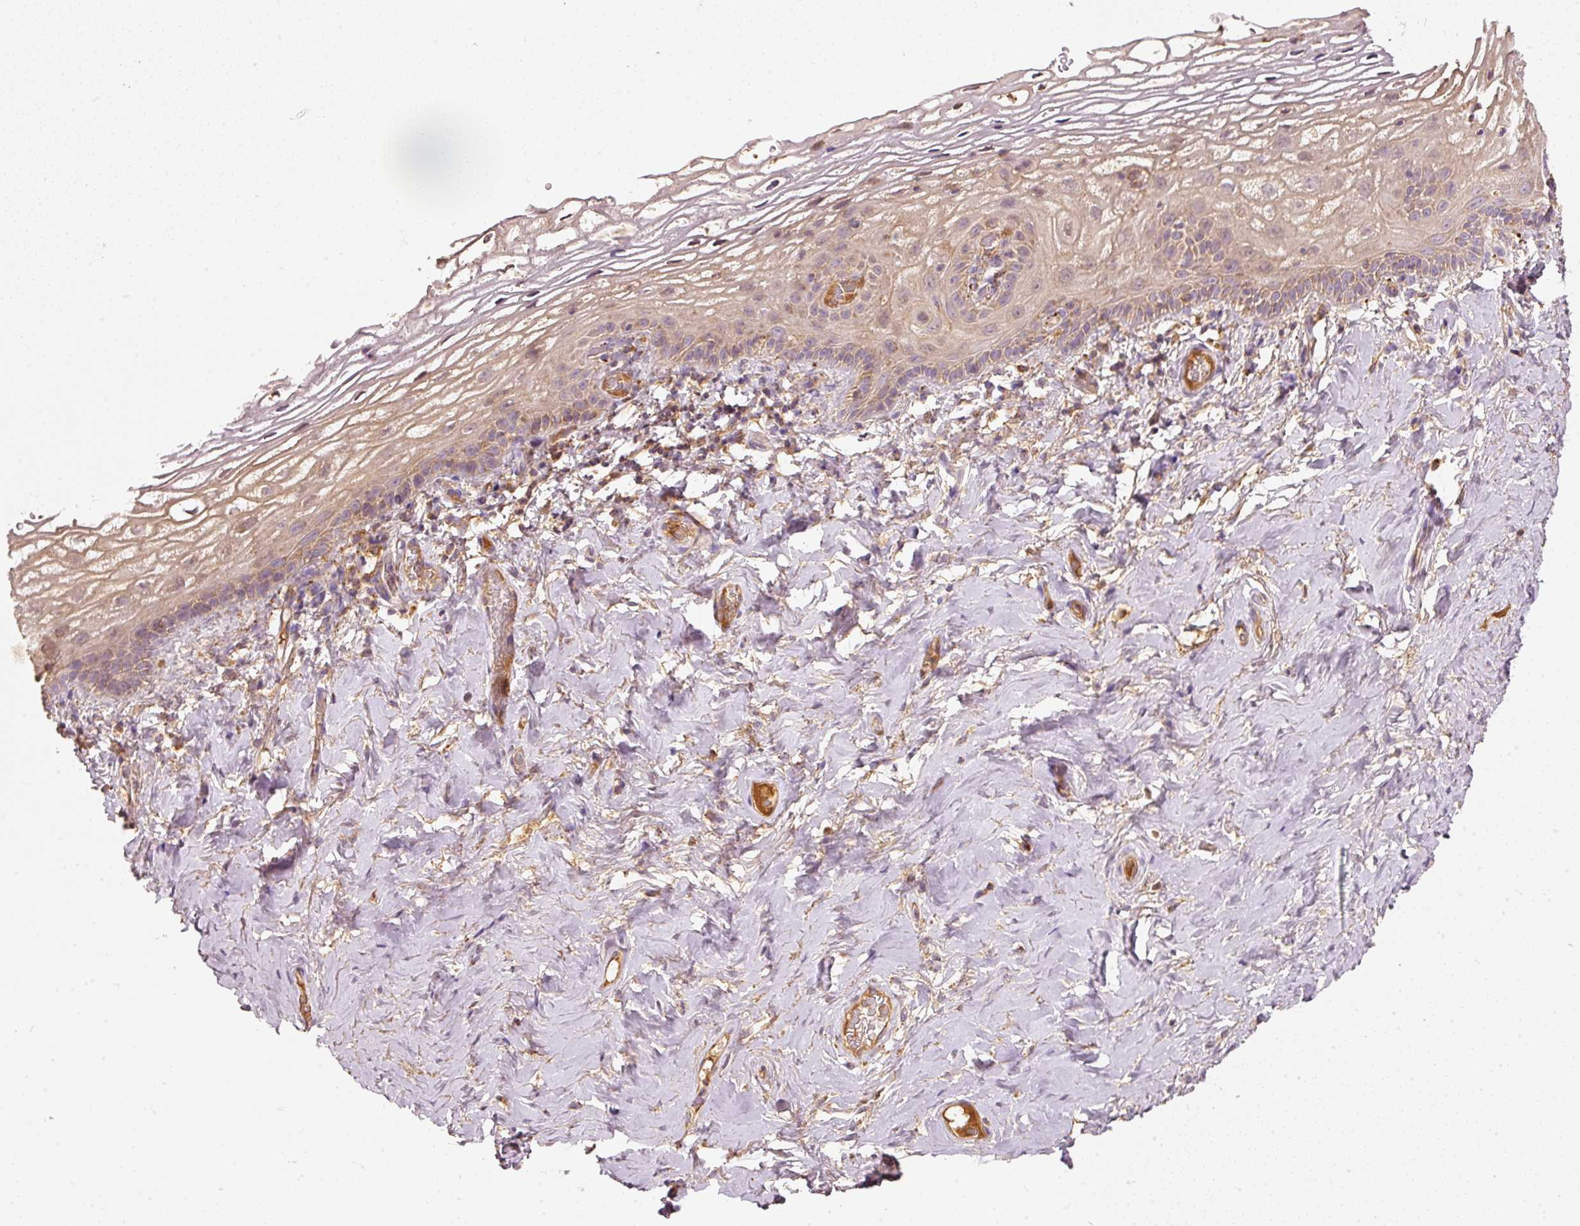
{"staining": {"intensity": "strong", "quantity": "25%-75%", "location": "cytoplasmic/membranous"}, "tissue": "vagina", "cell_type": "Squamous epithelial cells", "image_type": "normal", "snomed": [{"axis": "morphology", "description": "Normal tissue, NOS"}, {"axis": "morphology", "description": "Adenocarcinoma, NOS"}, {"axis": "topography", "description": "Rectum"}, {"axis": "topography", "description": "Vagina"}, {"axis": "topography", "description": "Peripheral nerve tissue"}], "caption": "About 25%-75% of squamous epithelial cells in benign vagina exhibit strong cytoplasmic/membranous protein staining as visualized by brown immunohistochemical staining.", "gene": "PSENEN", "patient": {"sex": "female", "age": 71}}